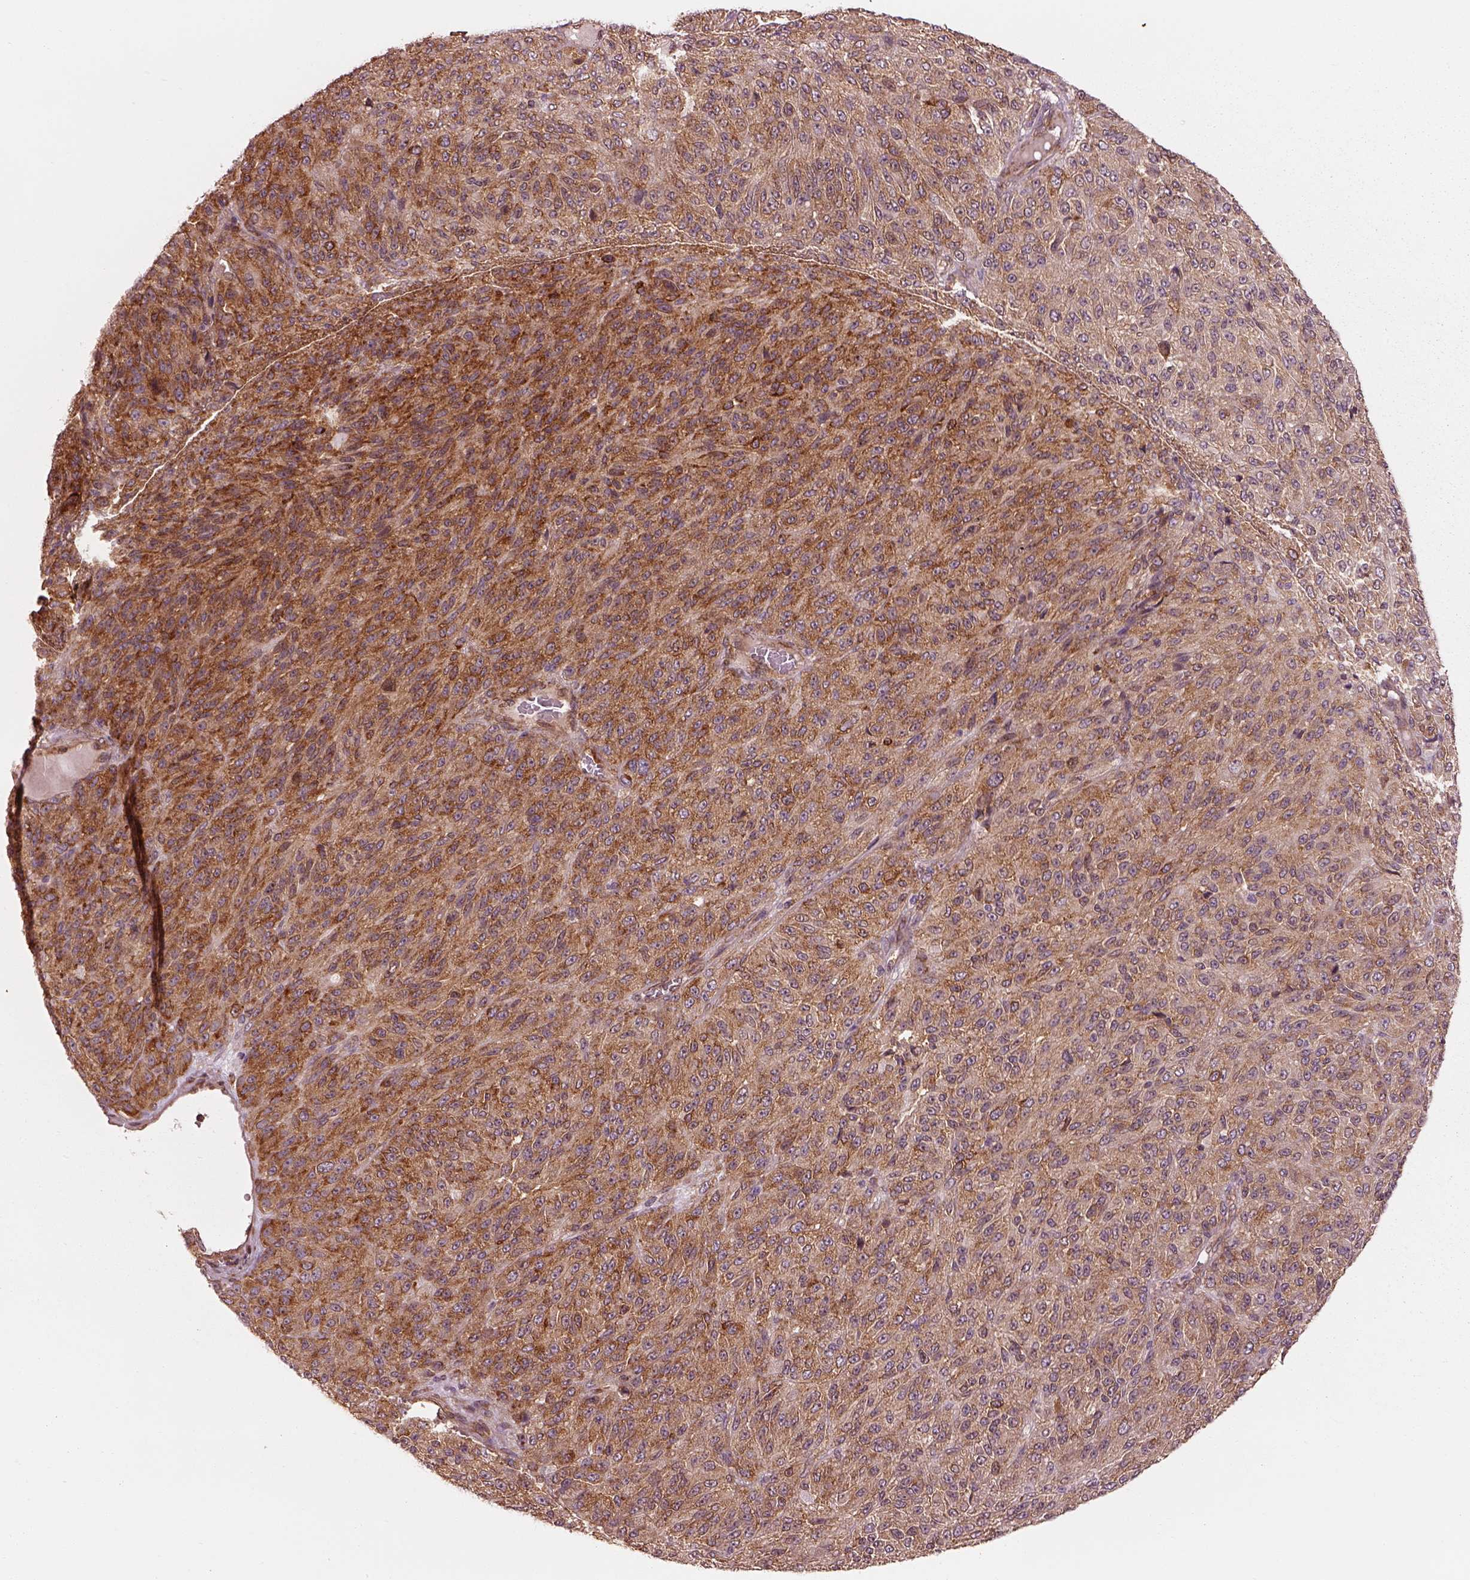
{"staining": {"intensity": "moderate", "quantity": ">75%", "location": "cytoplasmic/membranous"}, "tissue": "melanoma", "cell_type": "Tumor cells", "image_type": "cancer", "snomed": [{"axis": "morphology", "description": "Malignant melanoma, Metastatic site"}, {"axis": "topography", "description": "Brain"}], "caption": "Brown immunohistochemical staining in melanoma demonstrates moderate cytoplasmic/membranous staining in about >75% of tumor cells. The staining was performed using DAB (3,3'-diaminobenzidine), with brown indicating positive protein expression. Nuclei are stained blue with hematoxylin.", "gene": "LSM14A", "patient": {"sex": "female", "age": 56}}